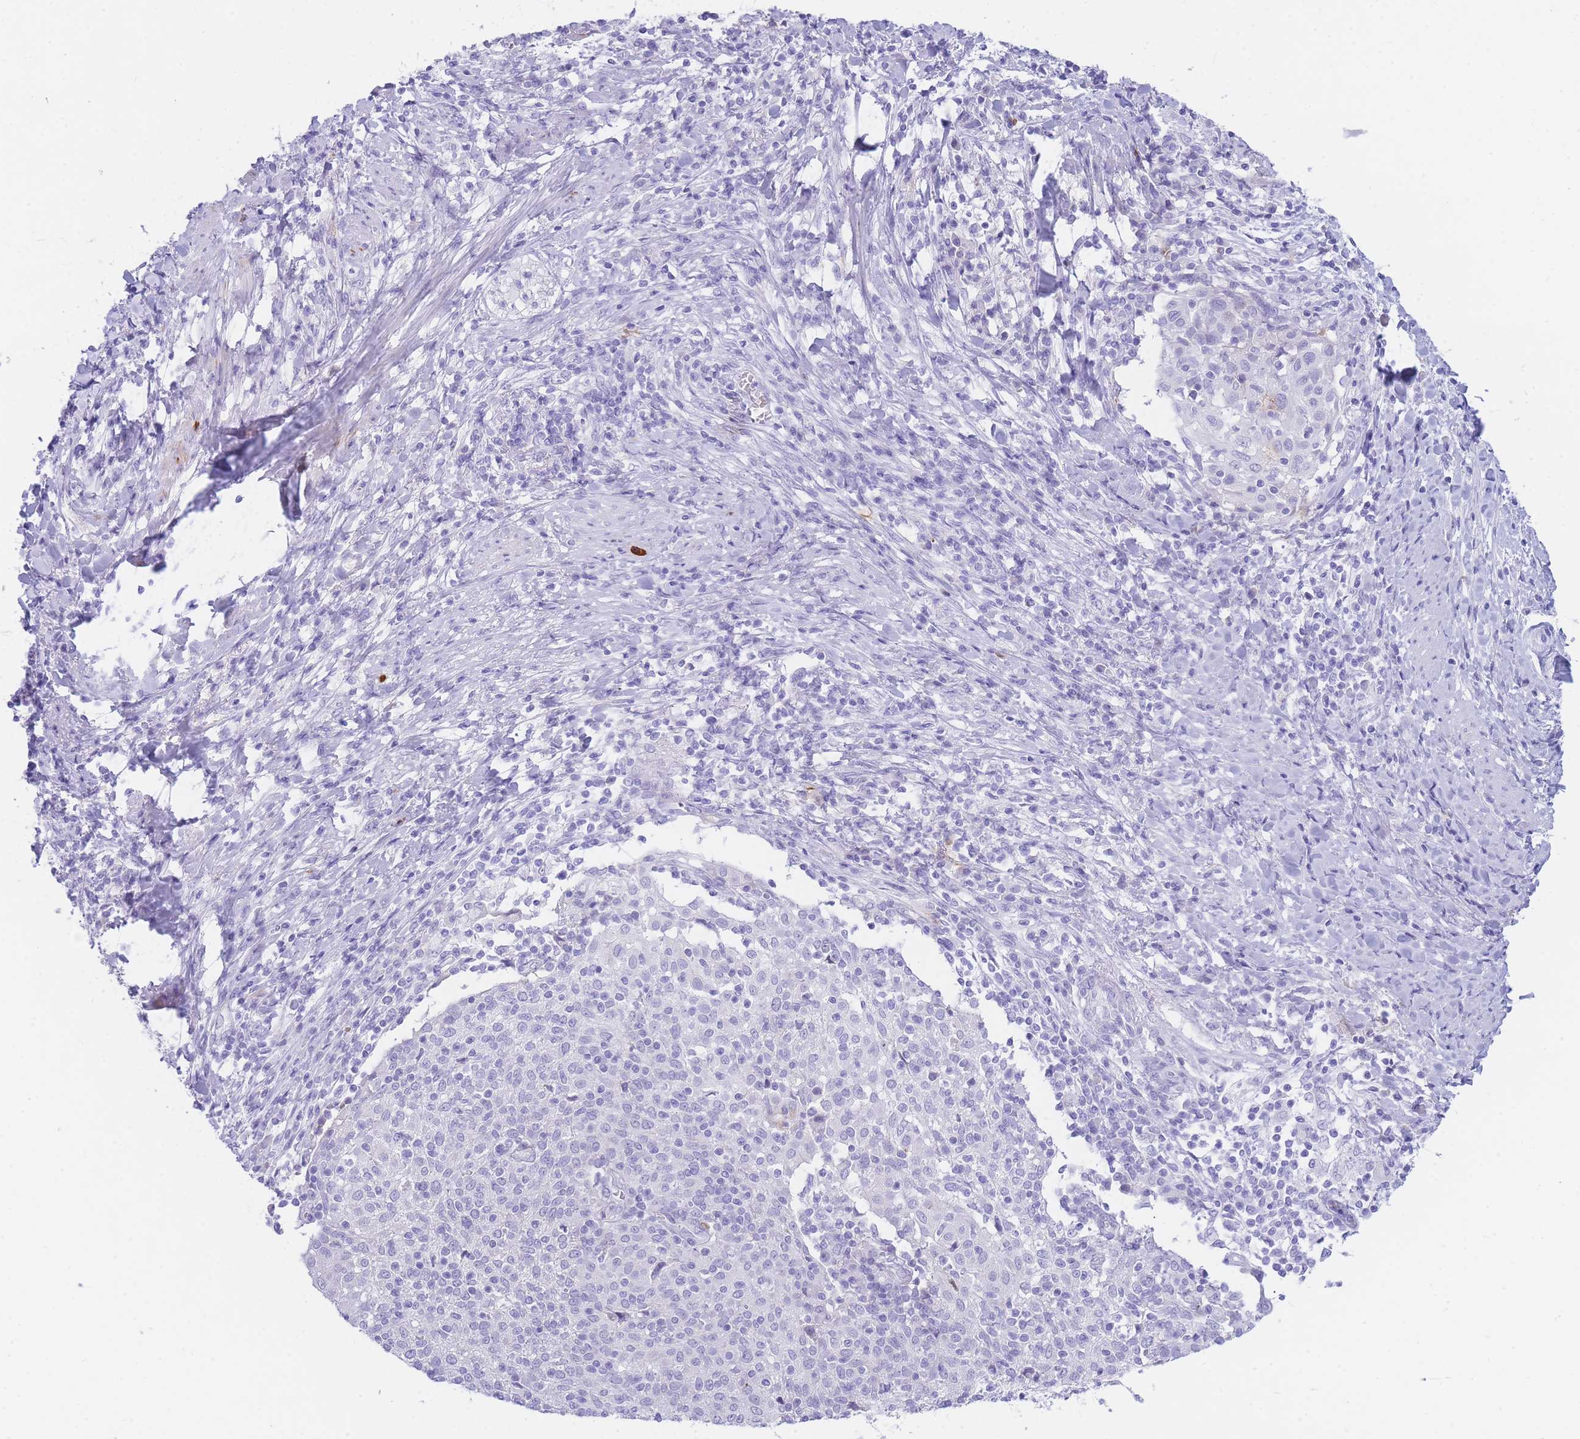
{"staining": {"intensity": "negative", "quantity": "none", "location": "none"}, "tissue": "cervical cancer", "cell_type": "Tumor cells", "image_type": "cancer", "snomed": [{"axis": "morphology", "description": "Squamous cell carcinoma, NOS"}, {"axis": "topography", "description": "Cervix"}], "caption": "Immunohistochemistry micrograph of neoplastic tissue: human cervical cancer (squamous cell carcinoma) stained with DAB (3,3'-diaminobenzidine) demonstrates no significant protein expression in tumor cells.", "gene": "NKX1-2", "patient": {"sex": "female", "age": 52}}